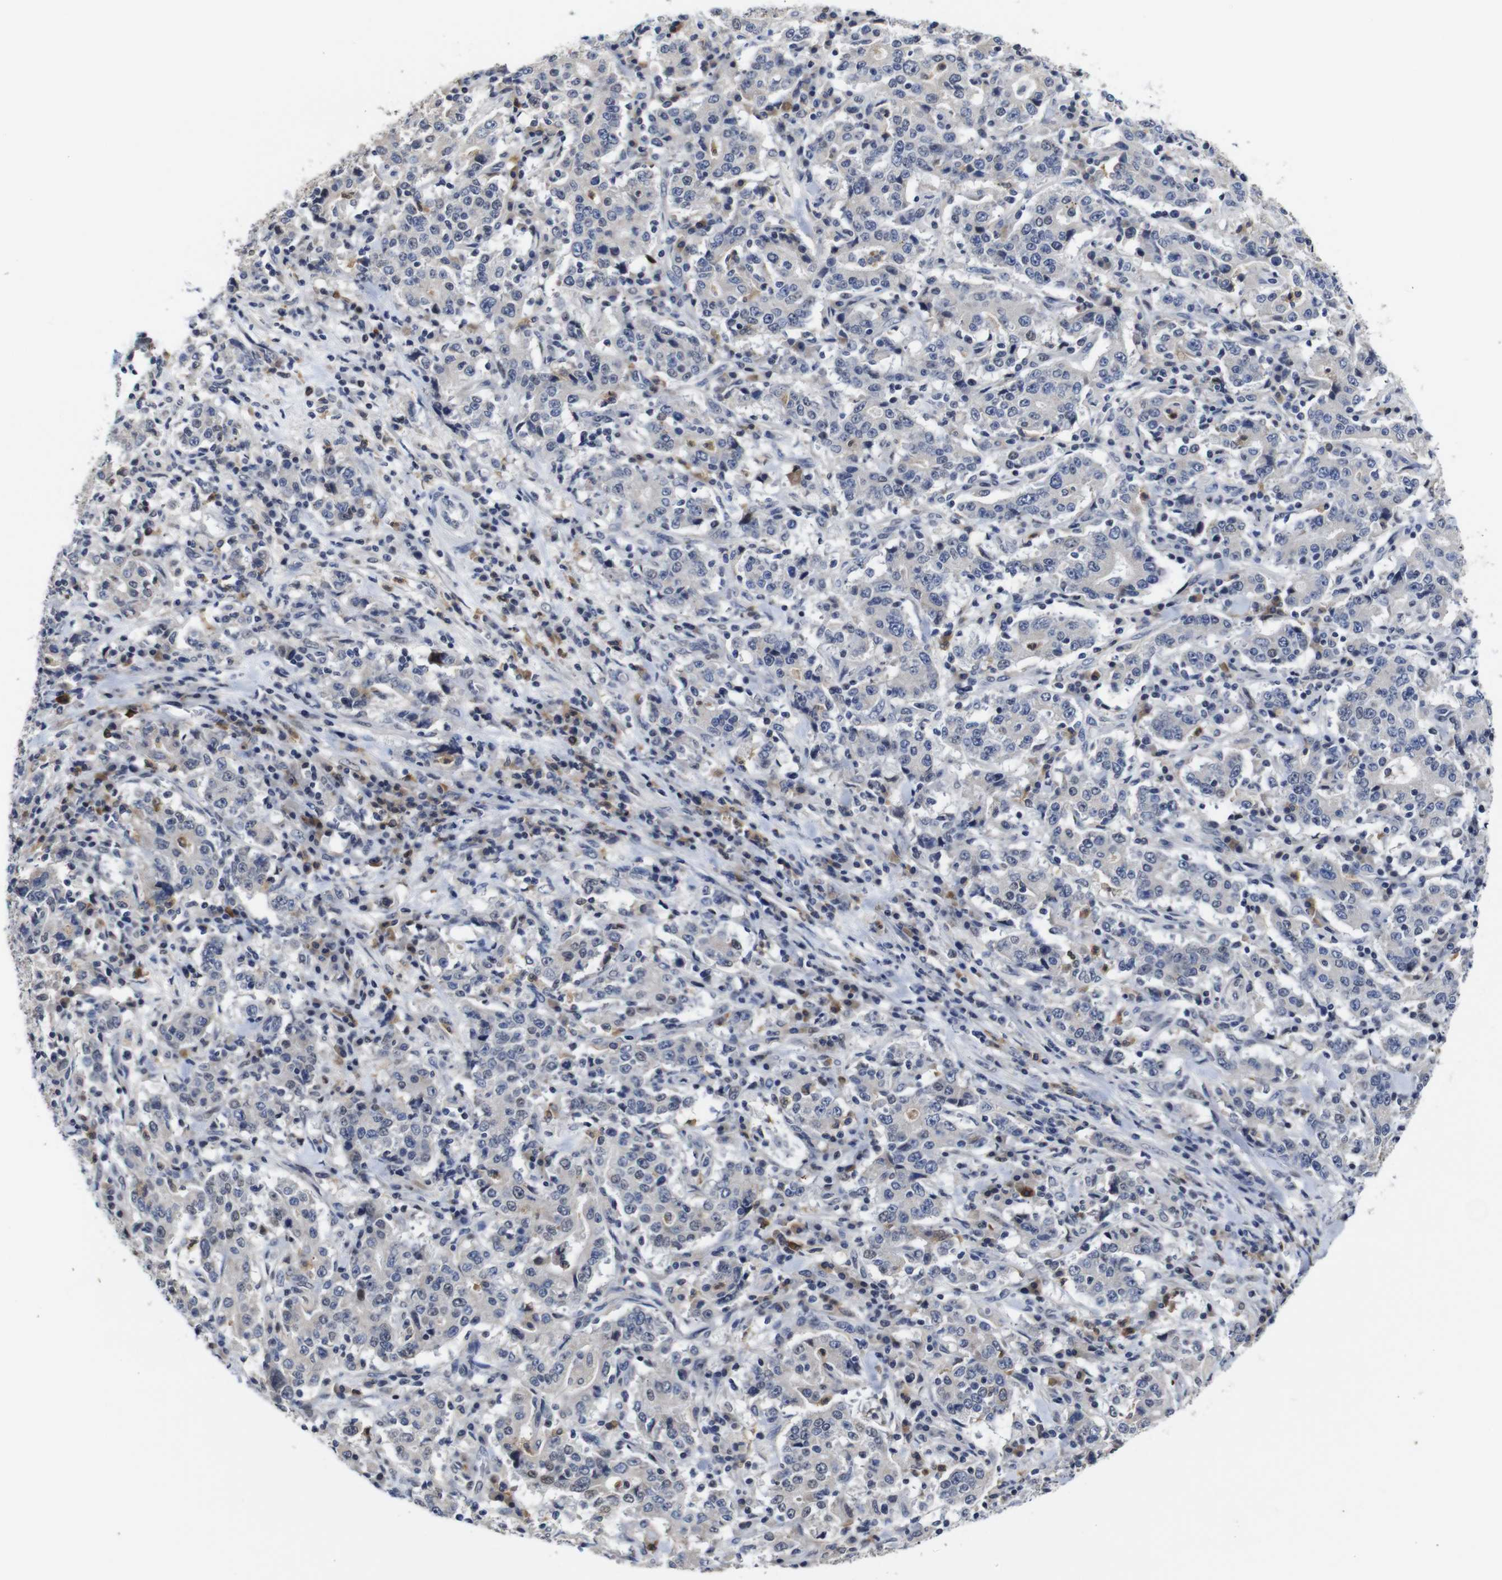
{"staining": {"intensity": "negative", "quantity": "none", "location": "none"}, "tissue": "stomach cancer", "cell_type": "Tumor cells", "image_type": "cancer", "snomed": [{"axis": "morphology", "description": "Normal tissue, NOS"}, {"axis": "morphology", "description": "Adenocarcinoma, NOS"}, {"axis": "topography", "description": "Stomach, upper"}, {"axis": "topography", "description": "Stomach"}], "caption": "DAB (3,3'-diaminobenzidine) immunohistochemical staining of human stomach cancer (adenocarcinoma) reveals no significant expression in tumor cells. (DAB (3,3'-diaminobenzidine) immunohistochemistry visualized using brightfield microscopy, high magnification).", "gene": "NTRK3", "patient": {"sex": "male", "age": 59}}